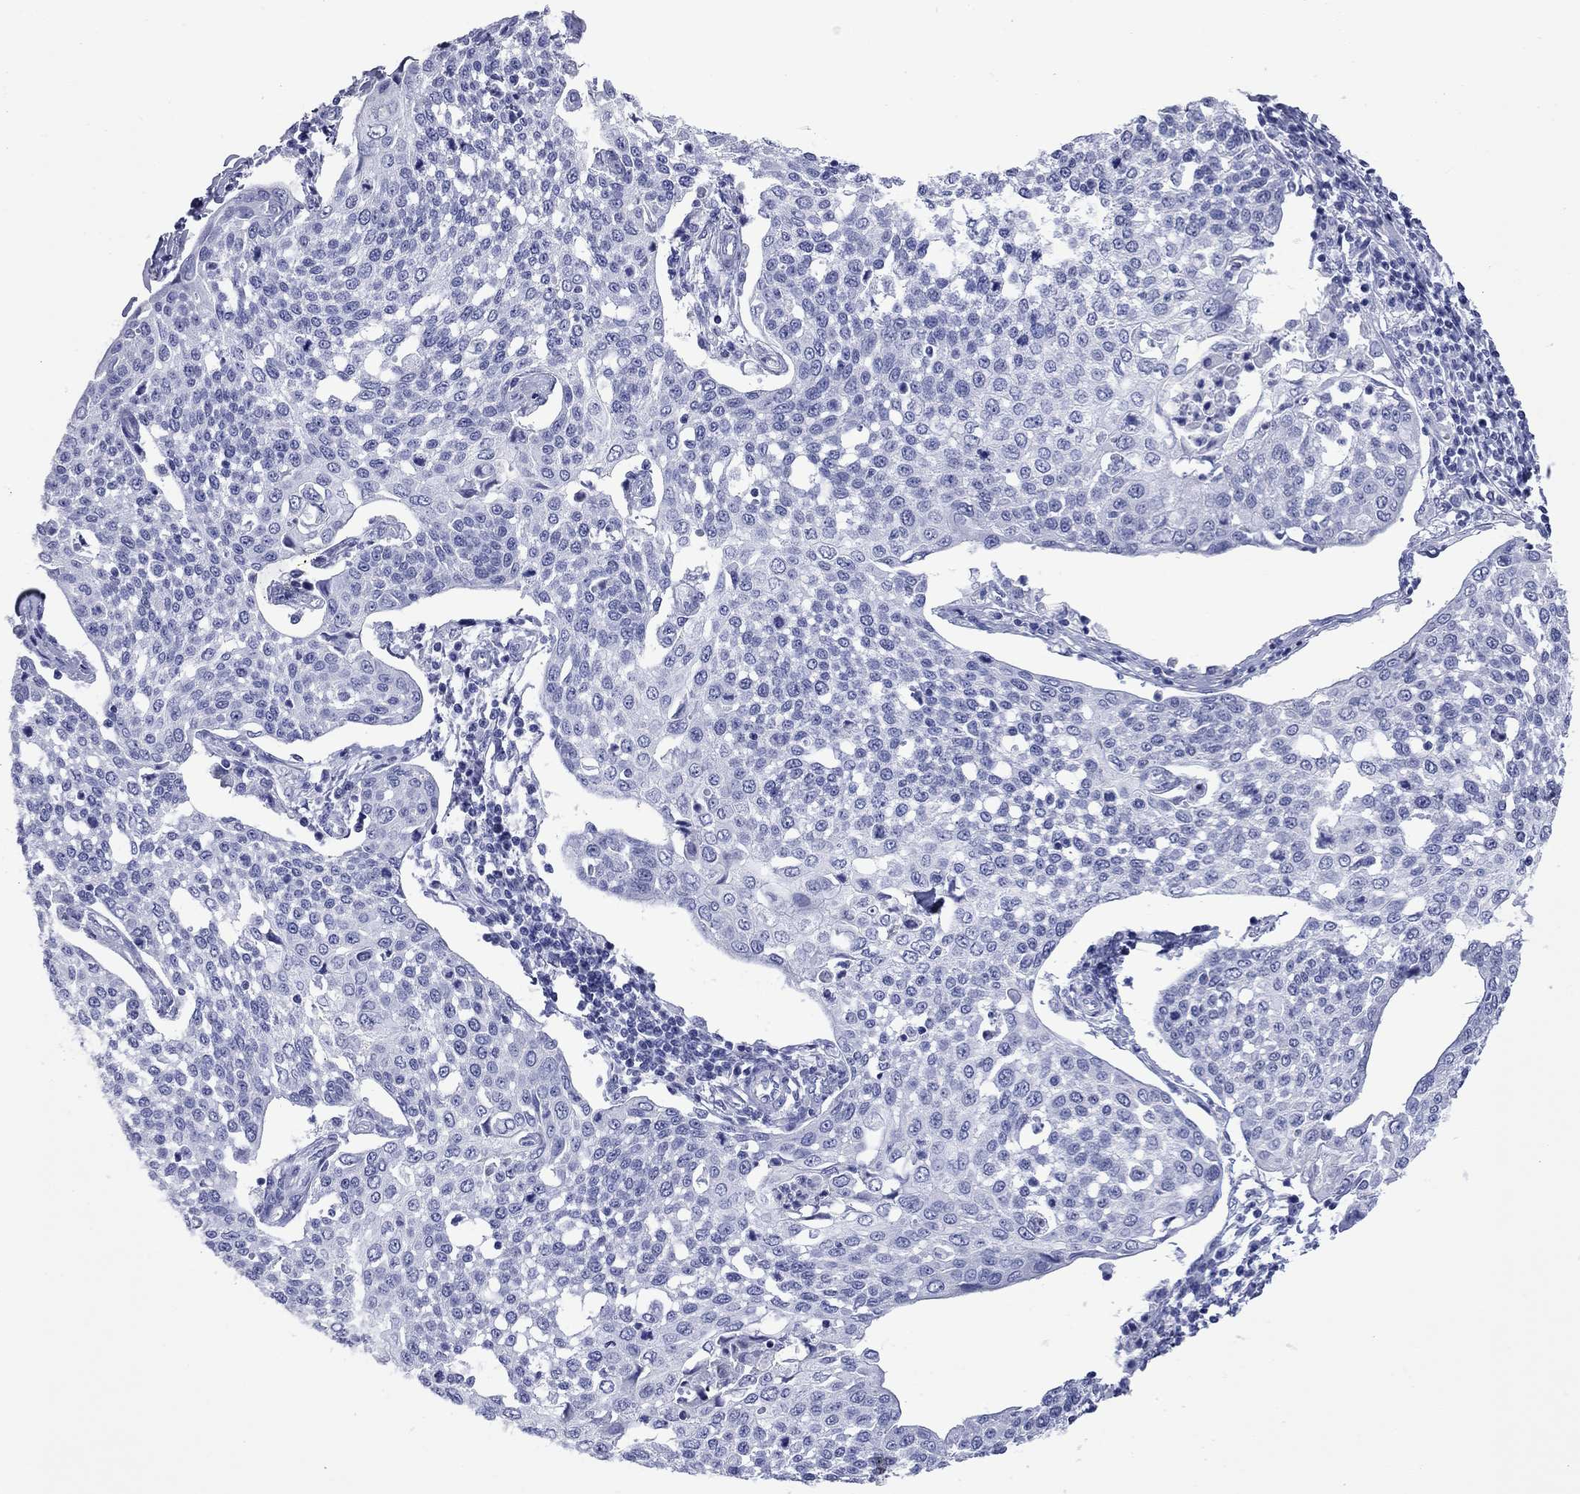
{"staining": {"intensity": "negative", "quantity": "none", "location": "none"}, "tissue": "cervical cancer", "cell_type": "Tumor cells", "image_type": "cancer", "snomed": [{"axis": "morphology", "description": "Squamous cell carcinoma, NOS"}, {"axis": "topography", "description": "Cervix"}], "caption": "Tumor cells show no significant staining in cervical cancer (squamous cell carcinoma).", "gene": "ACTL7B", "patient": {"sex": "female", "age": 34}}